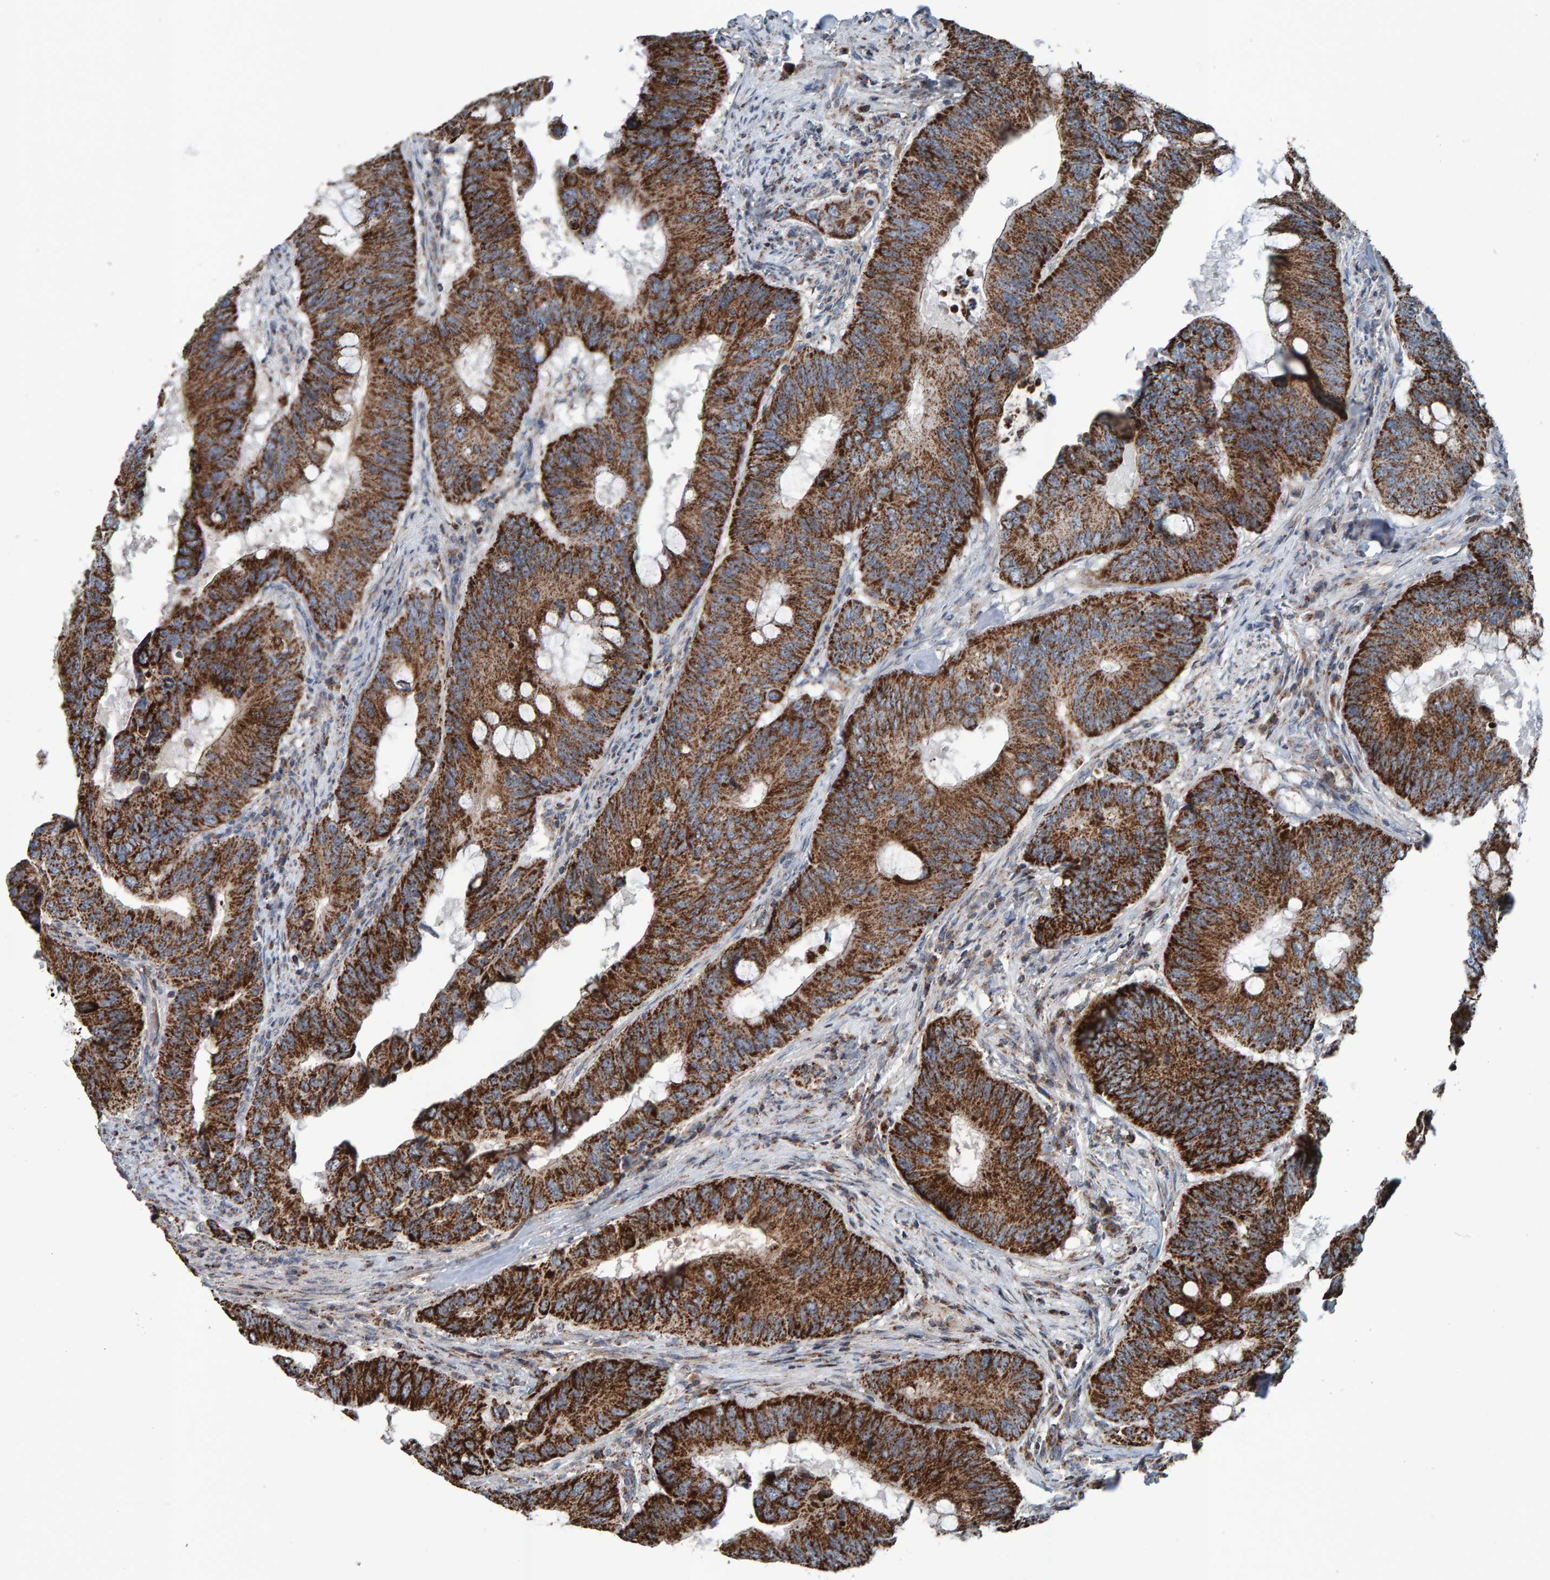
{"staining": {"intensity": "strong", "quantity": ">75%", "location": "cytoplasmic/membranous"}, "tissue": "colorectal cancer", "cell_type": "Tumor cells", "image_type": "cancer", "snomed": [{"axis": "morphology", "description": "Adenocarcinoma, NOS"}, {"axis": "topography", "description": "Colon"}], "caption": "Immunohistochemistry photomicrograph of neoplastic tissue: human colorectal cancer stained using IHC reveals high levels of strong protein expression localized specifically in the cytoplasmic/membranous of tumor cells, appearing as a cytoplasmic/membranous brown color.", "gene": "ZNF48", "patient": {"sex": "male", "age": 71}}